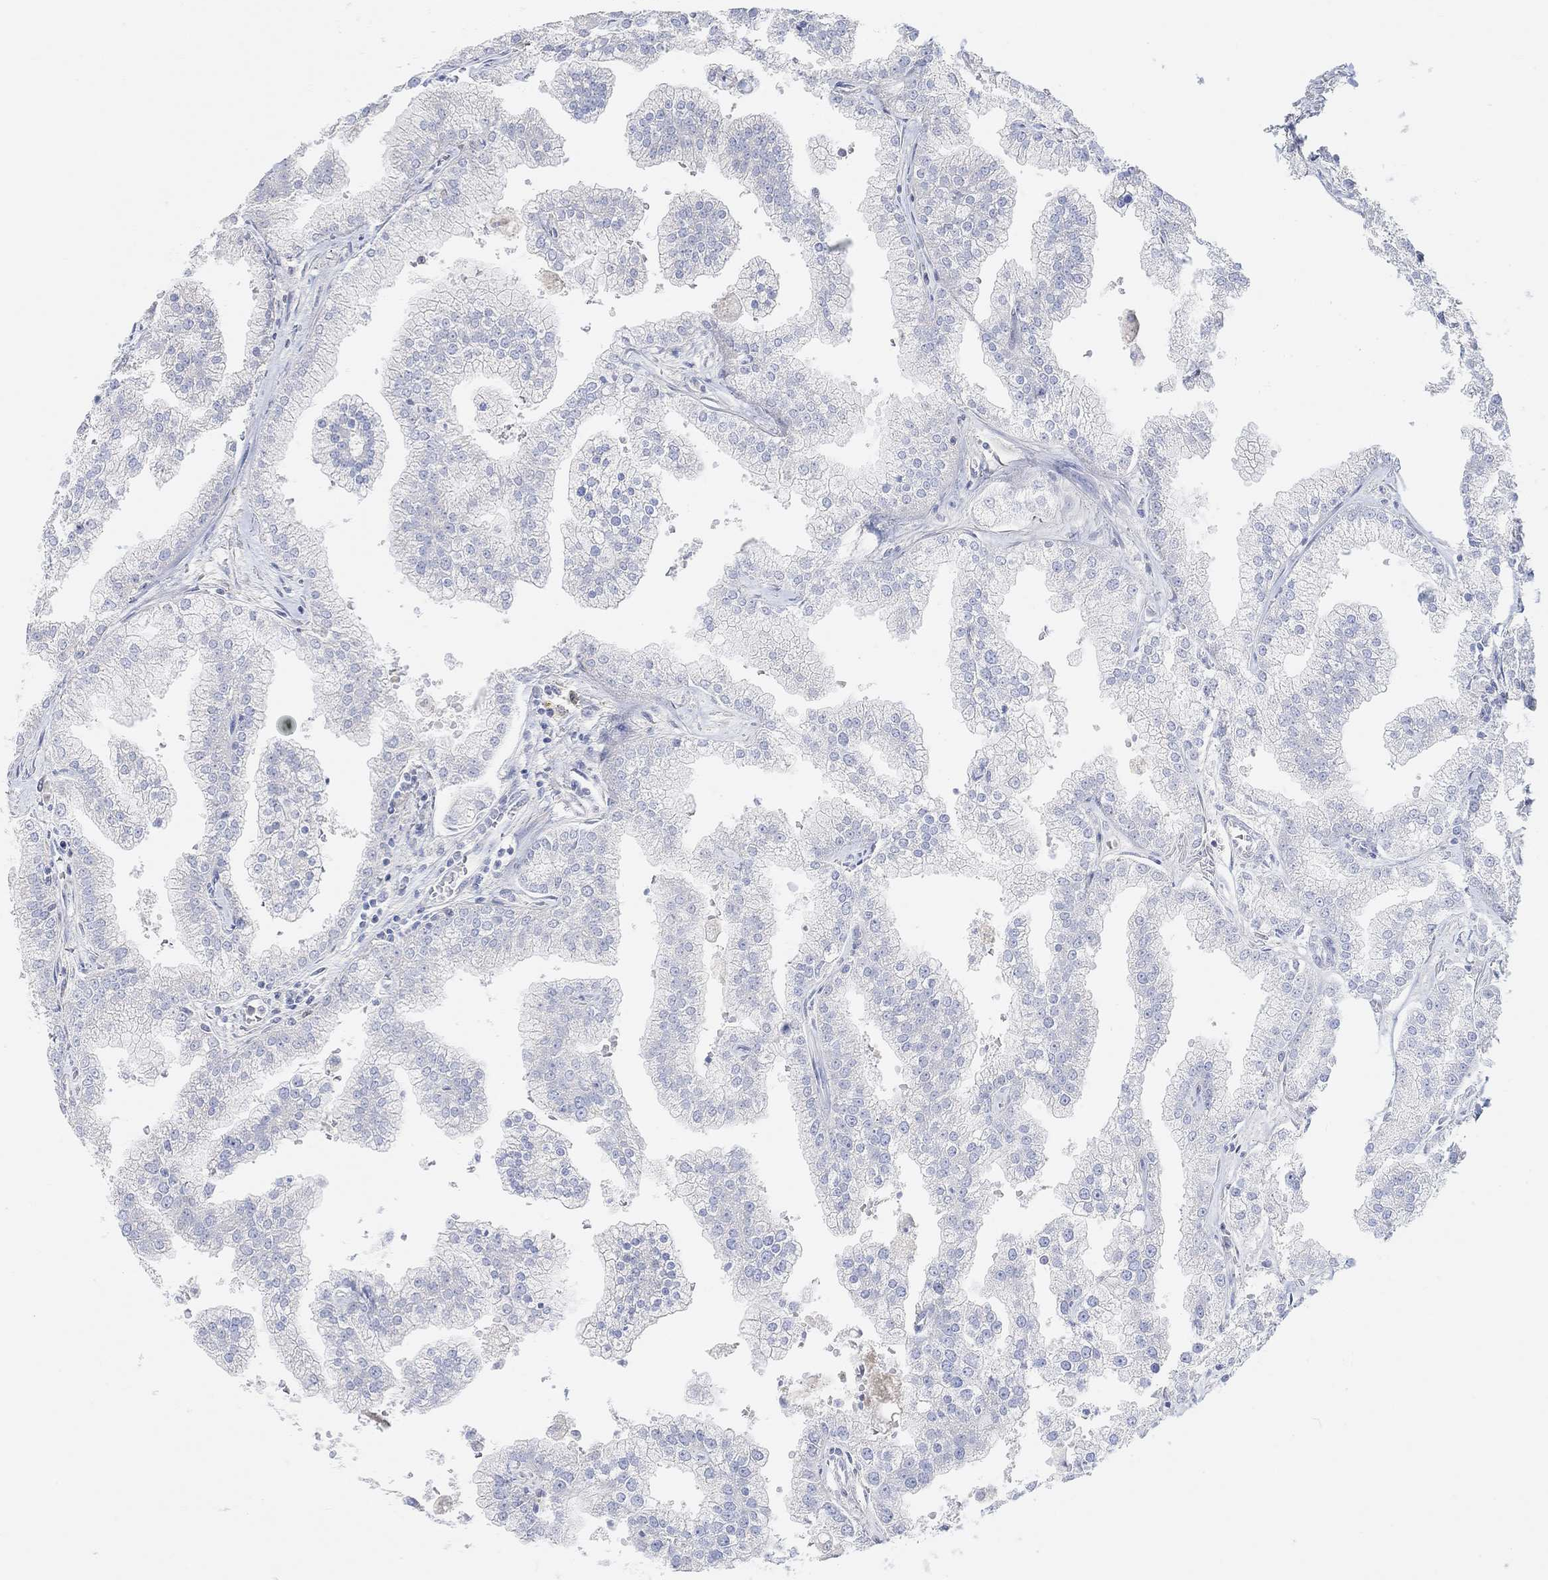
{"staining": {"intensity": "negative", "quantity": "none", "location": "none"}, "tissue": "prostate cancer", "cell_type": "Tumor cells", "image_type": "cancer", "snomed": [{"axis": "morphology", "description": "Adenocarcinoma, NOS"}, {"axis": "topography", "description": "Prostate"}], "caption": "High power microscopy micrograph of an IHC photomicrograph of adenocarcinoma (prostate), revealing no significant staining in tumor cells.", "gene": "NLRP14", "patient": {"sex": "male", "age": 70}}